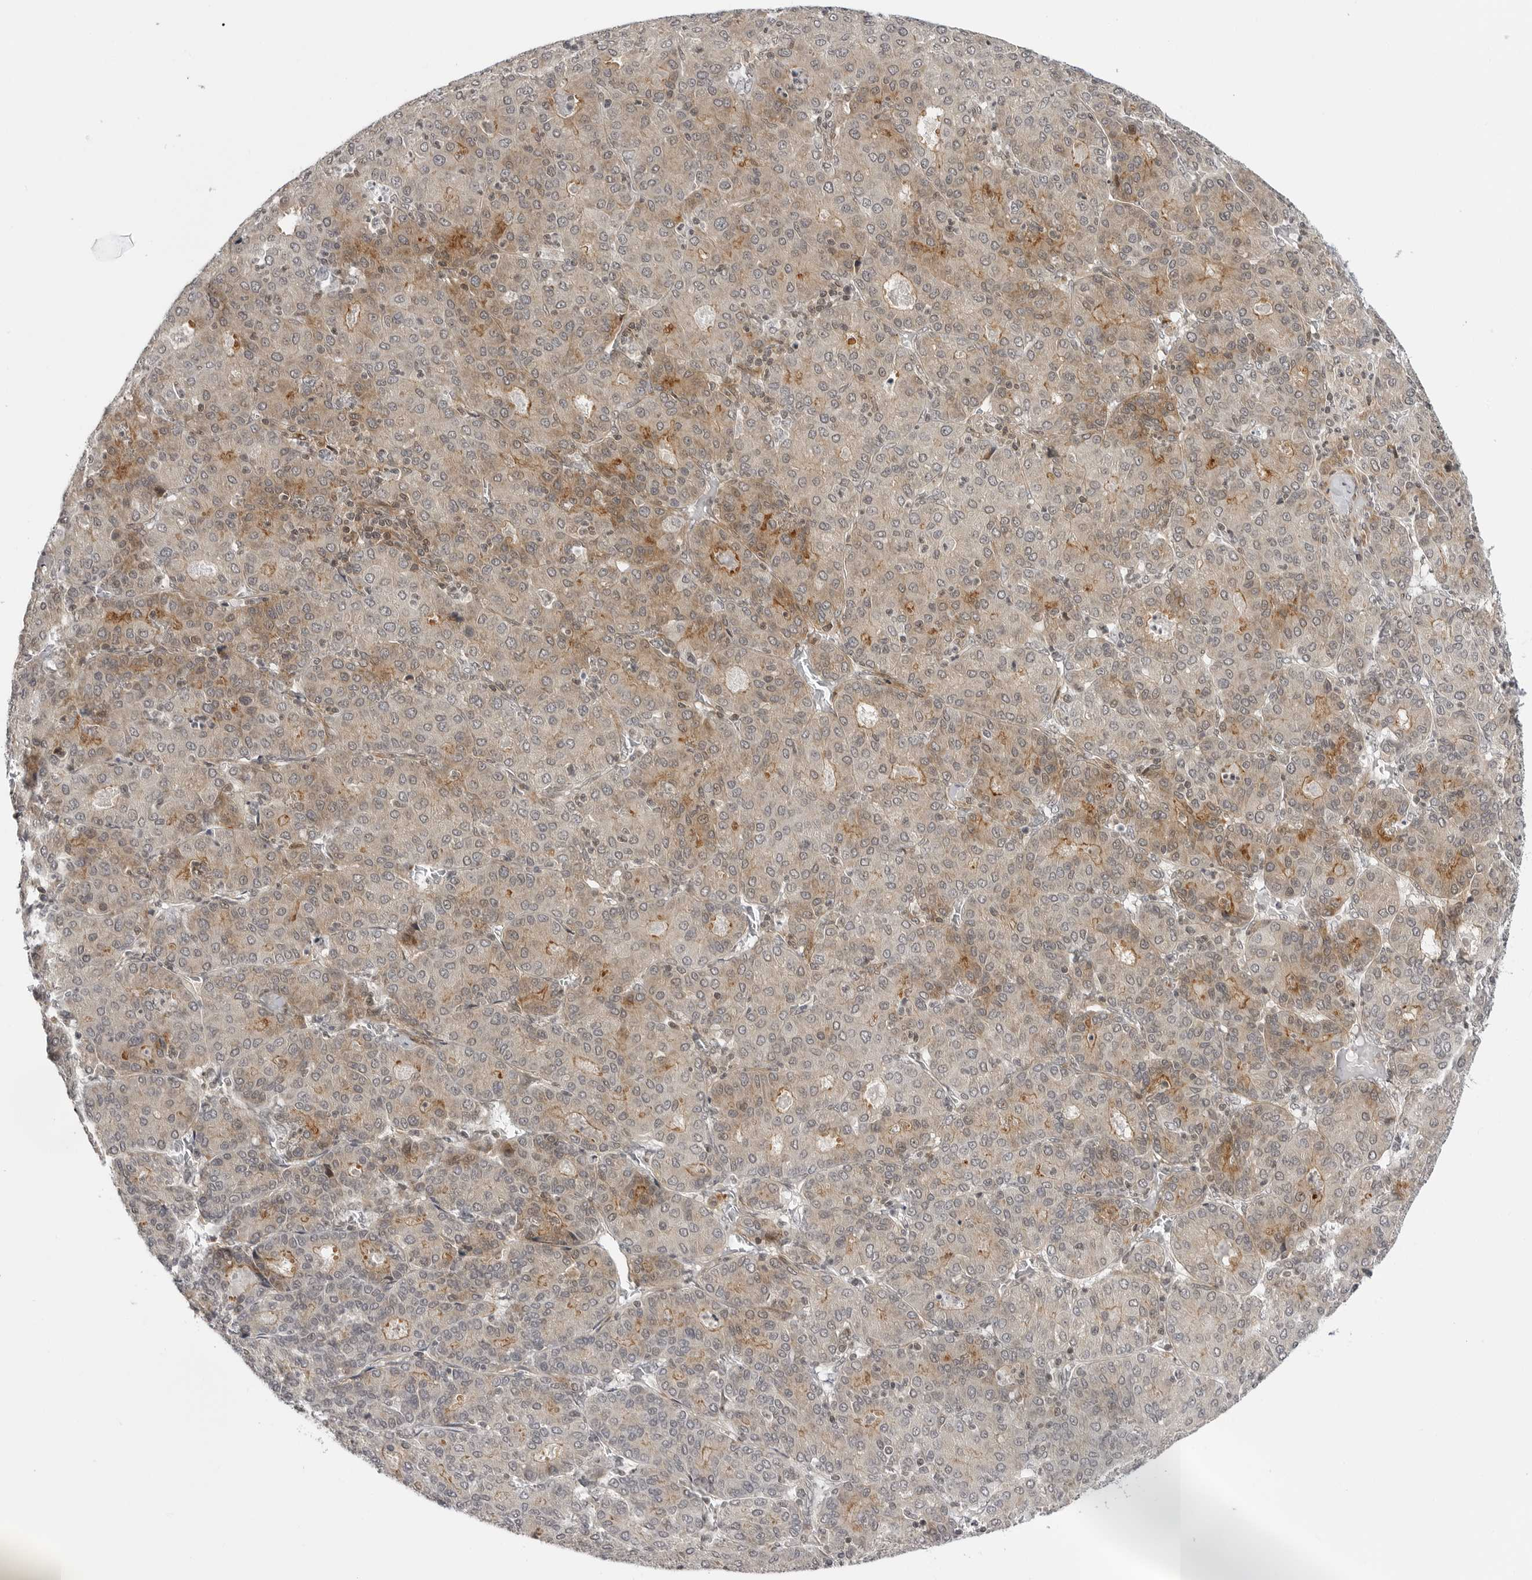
{"staining": {"intensity": "weak", "quantity": "<25%", "location": "cytoplasmic/membranous"}, "tissue": "liver cancer", "cell_type": "Tumor cells", "image_type": "cancer", "snomed": [{"axis": "morphology", "description": "Carcinoma, Hepatocellular, NOS"}, {"axis": "topography", "description": "Liver"}], "caption": "High magnification brightfield microscopy of liver cancer (hepatocellular carcinoma) stained with DAB (brown) and counterstained with hematoxylin (blue): tumor cells show no significant expression.", "gene": "ADAMTS5", "patient": {"sex": "male", "age": 65}}